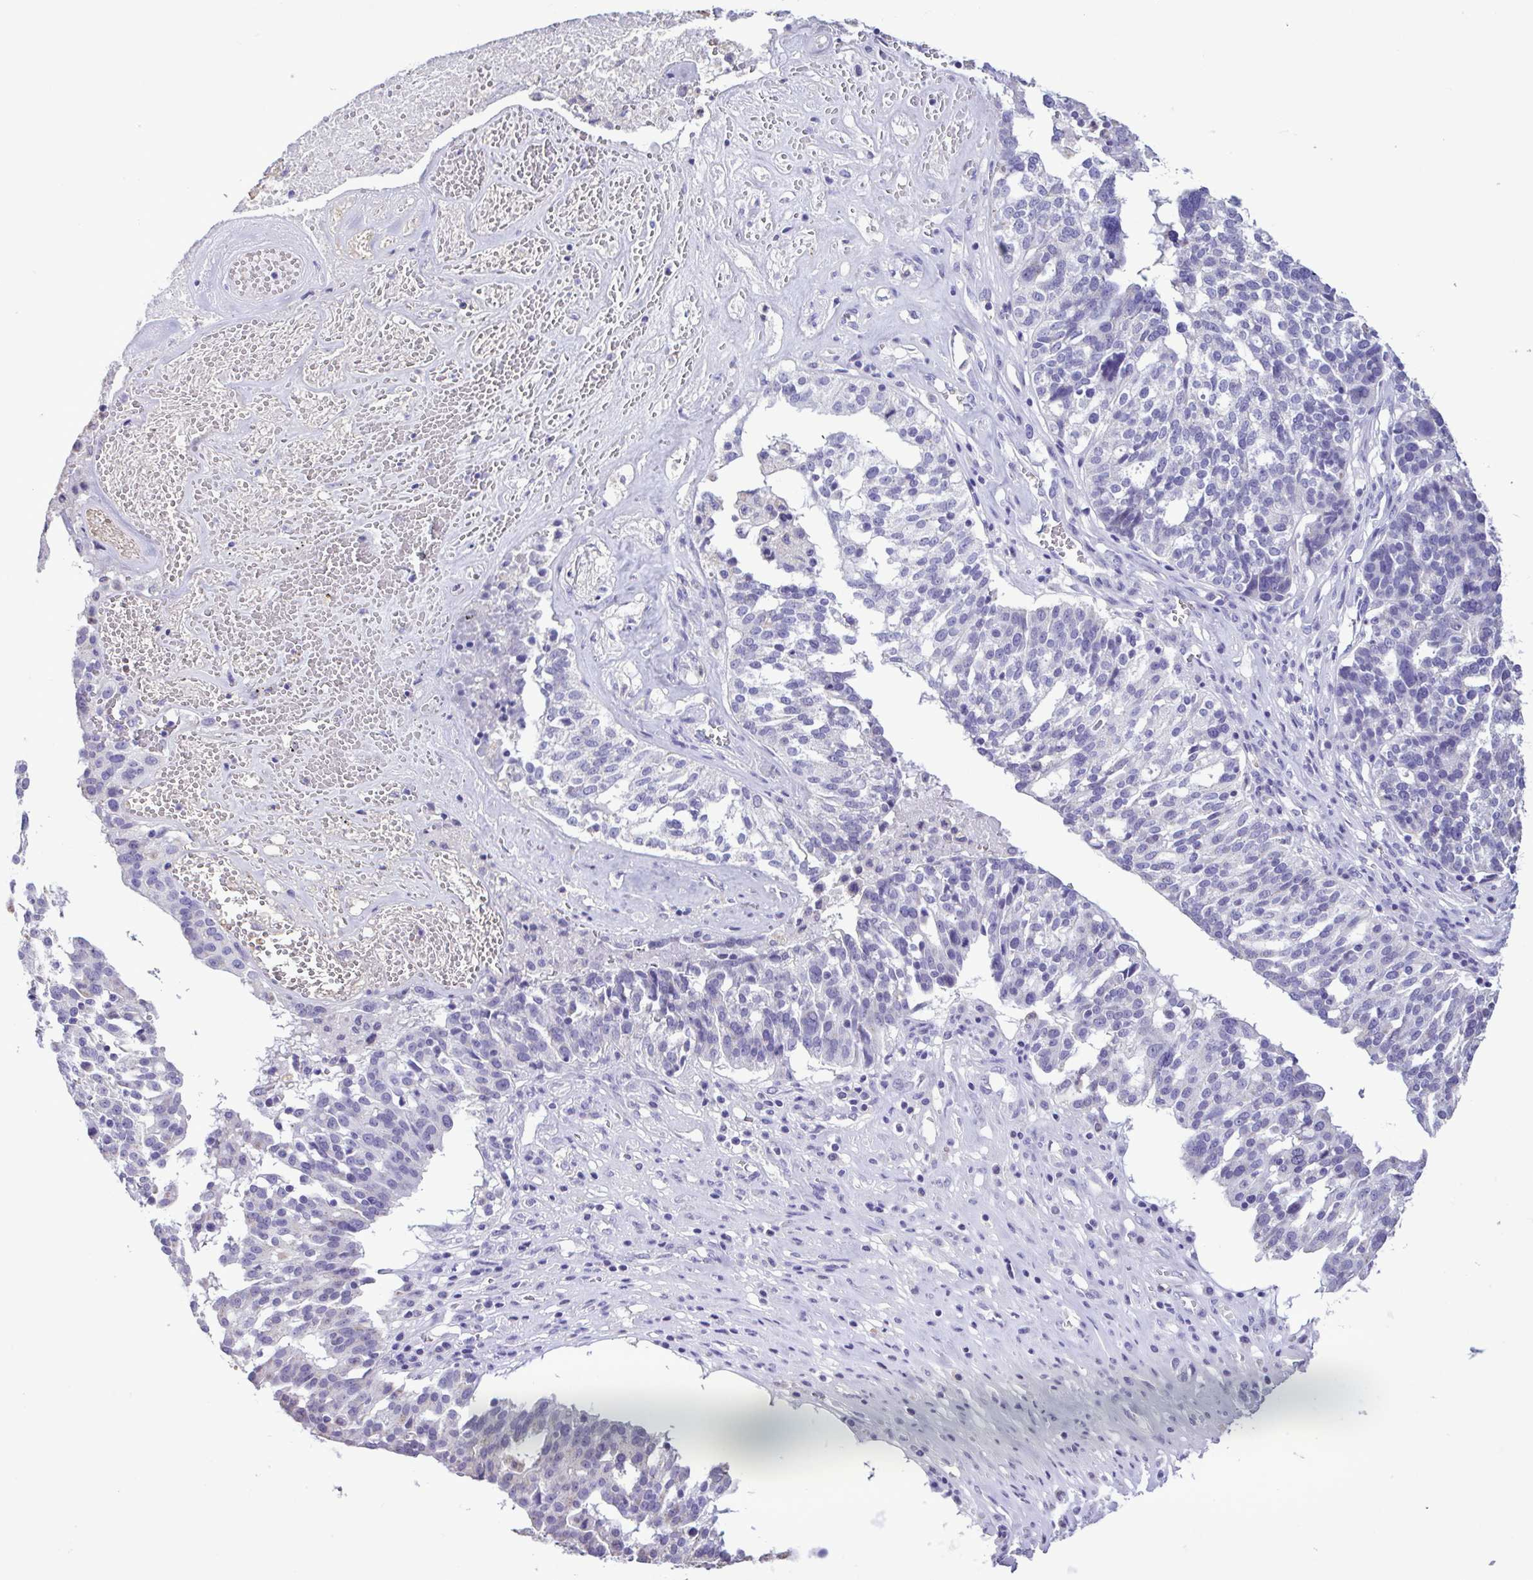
{"staining": {"intensity": "negative", "quantity": "none", "location": "none"}, "tissue": "ovarian cancer", "cell_type": "Tumor cells", "image_type": "cancer", "snomed": [{"axis": "morphology", "description": "Cystadenocarcinoma, serous, NOS"}, {"axis": "topography", "description": "Ovary"}], "caption": "Tumor cells are negative for protein expression in human ovarian cancer (serous cystadenocarcinoma).", "gene": "CBY2", "patient": {"sex": "female", "age": 59}}